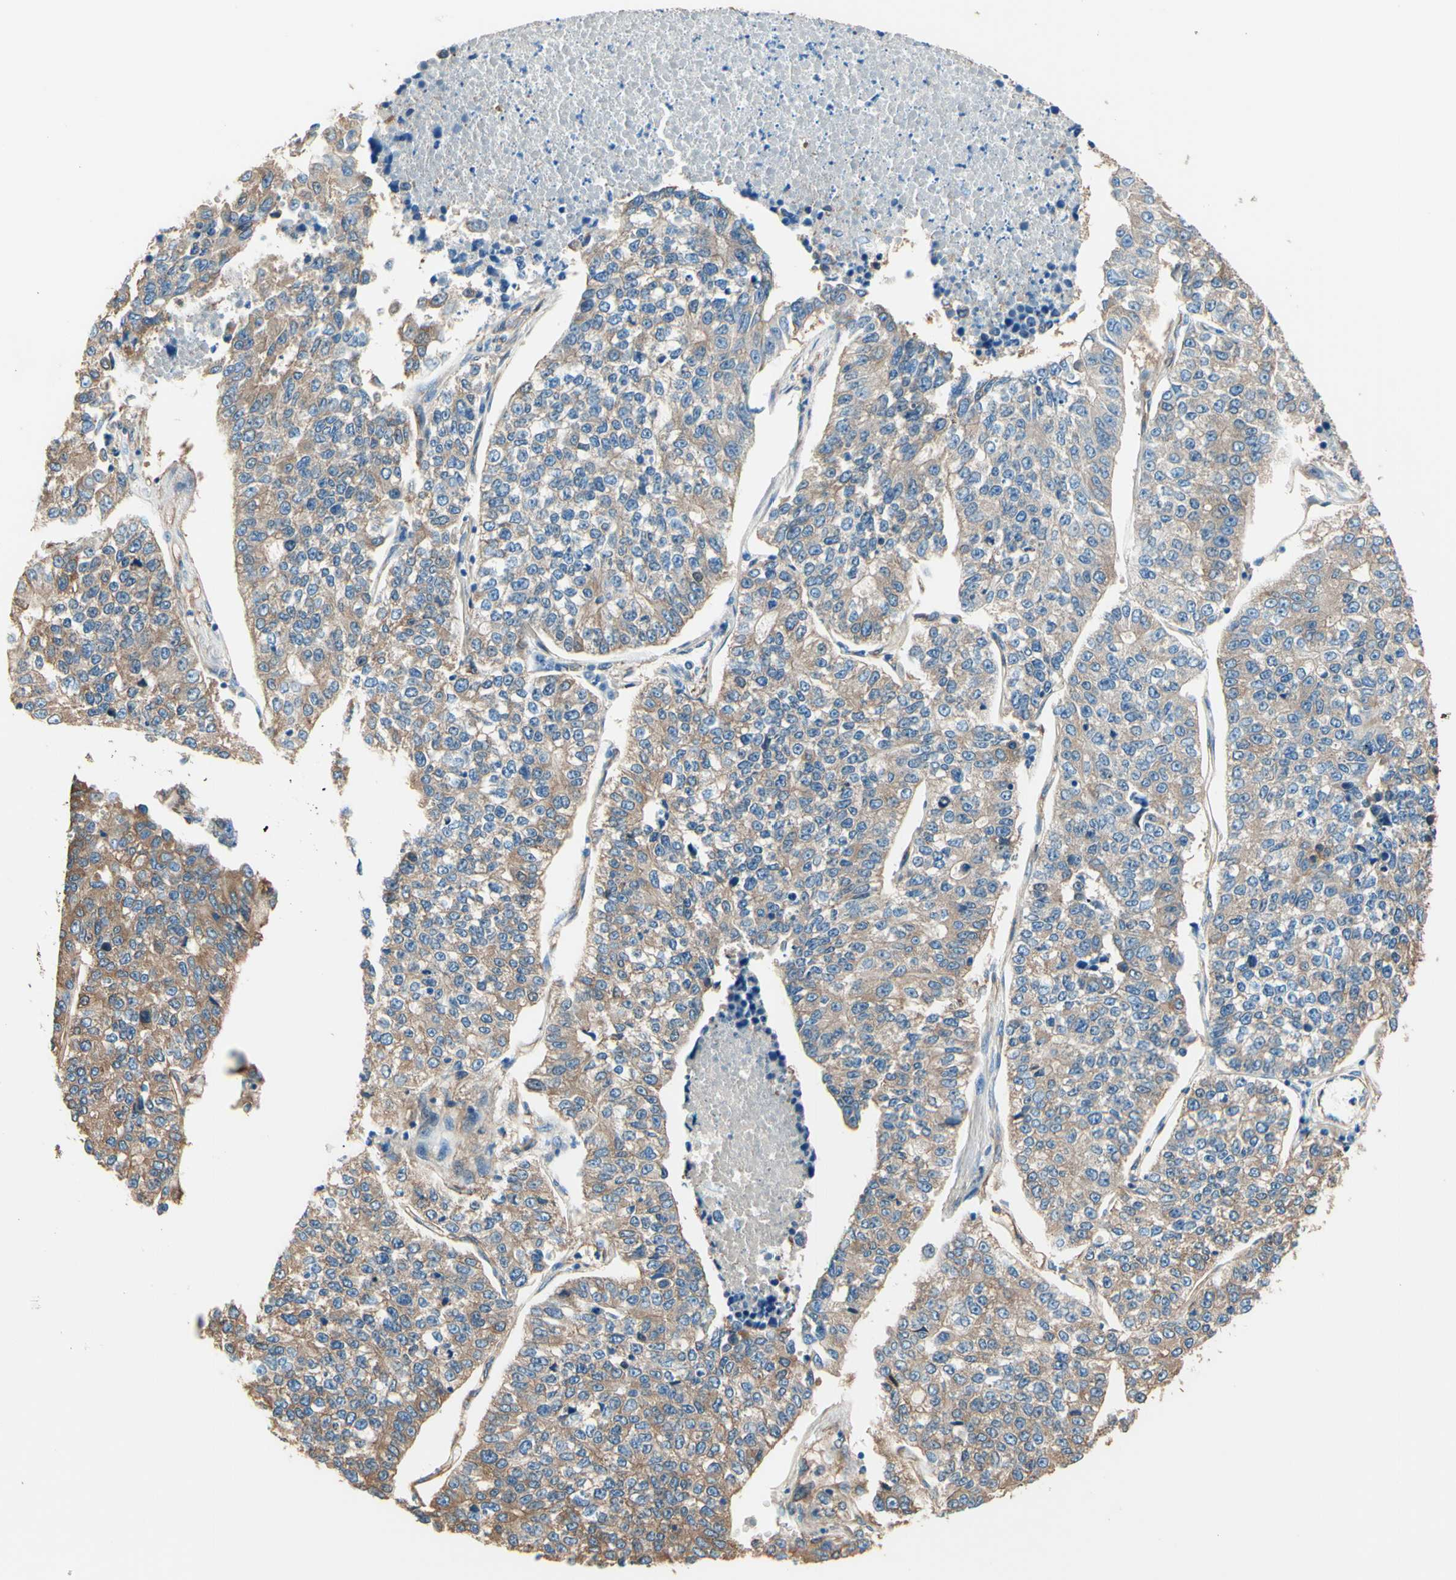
{"staining": {"intensity": "weak", "quantity": ">75%", "location": "cytoplasmic/membranous"}, "tissue": "lung cancer", "cell_type": "Tumor cells", "image_type": "cancer", "snomed": [{"axis": "morphology", "description": "Adenocarcinoma, NOS"}, {"axis": "topography", "description": "Lung"}], "caption": "Protein analysis of adenocarcinoma (lung) tissue demonstrates weak cytoplasmic/membranous expression in about >75% of tumor cells. The staining was performed using DAB (3,3'-diaminobenzidine), with brown indicating positive protein expression. Nuclei are stained blue with hematoxylin.", "gene": "DPYSL3", "patient": {"sex": "male", "age": 49}}